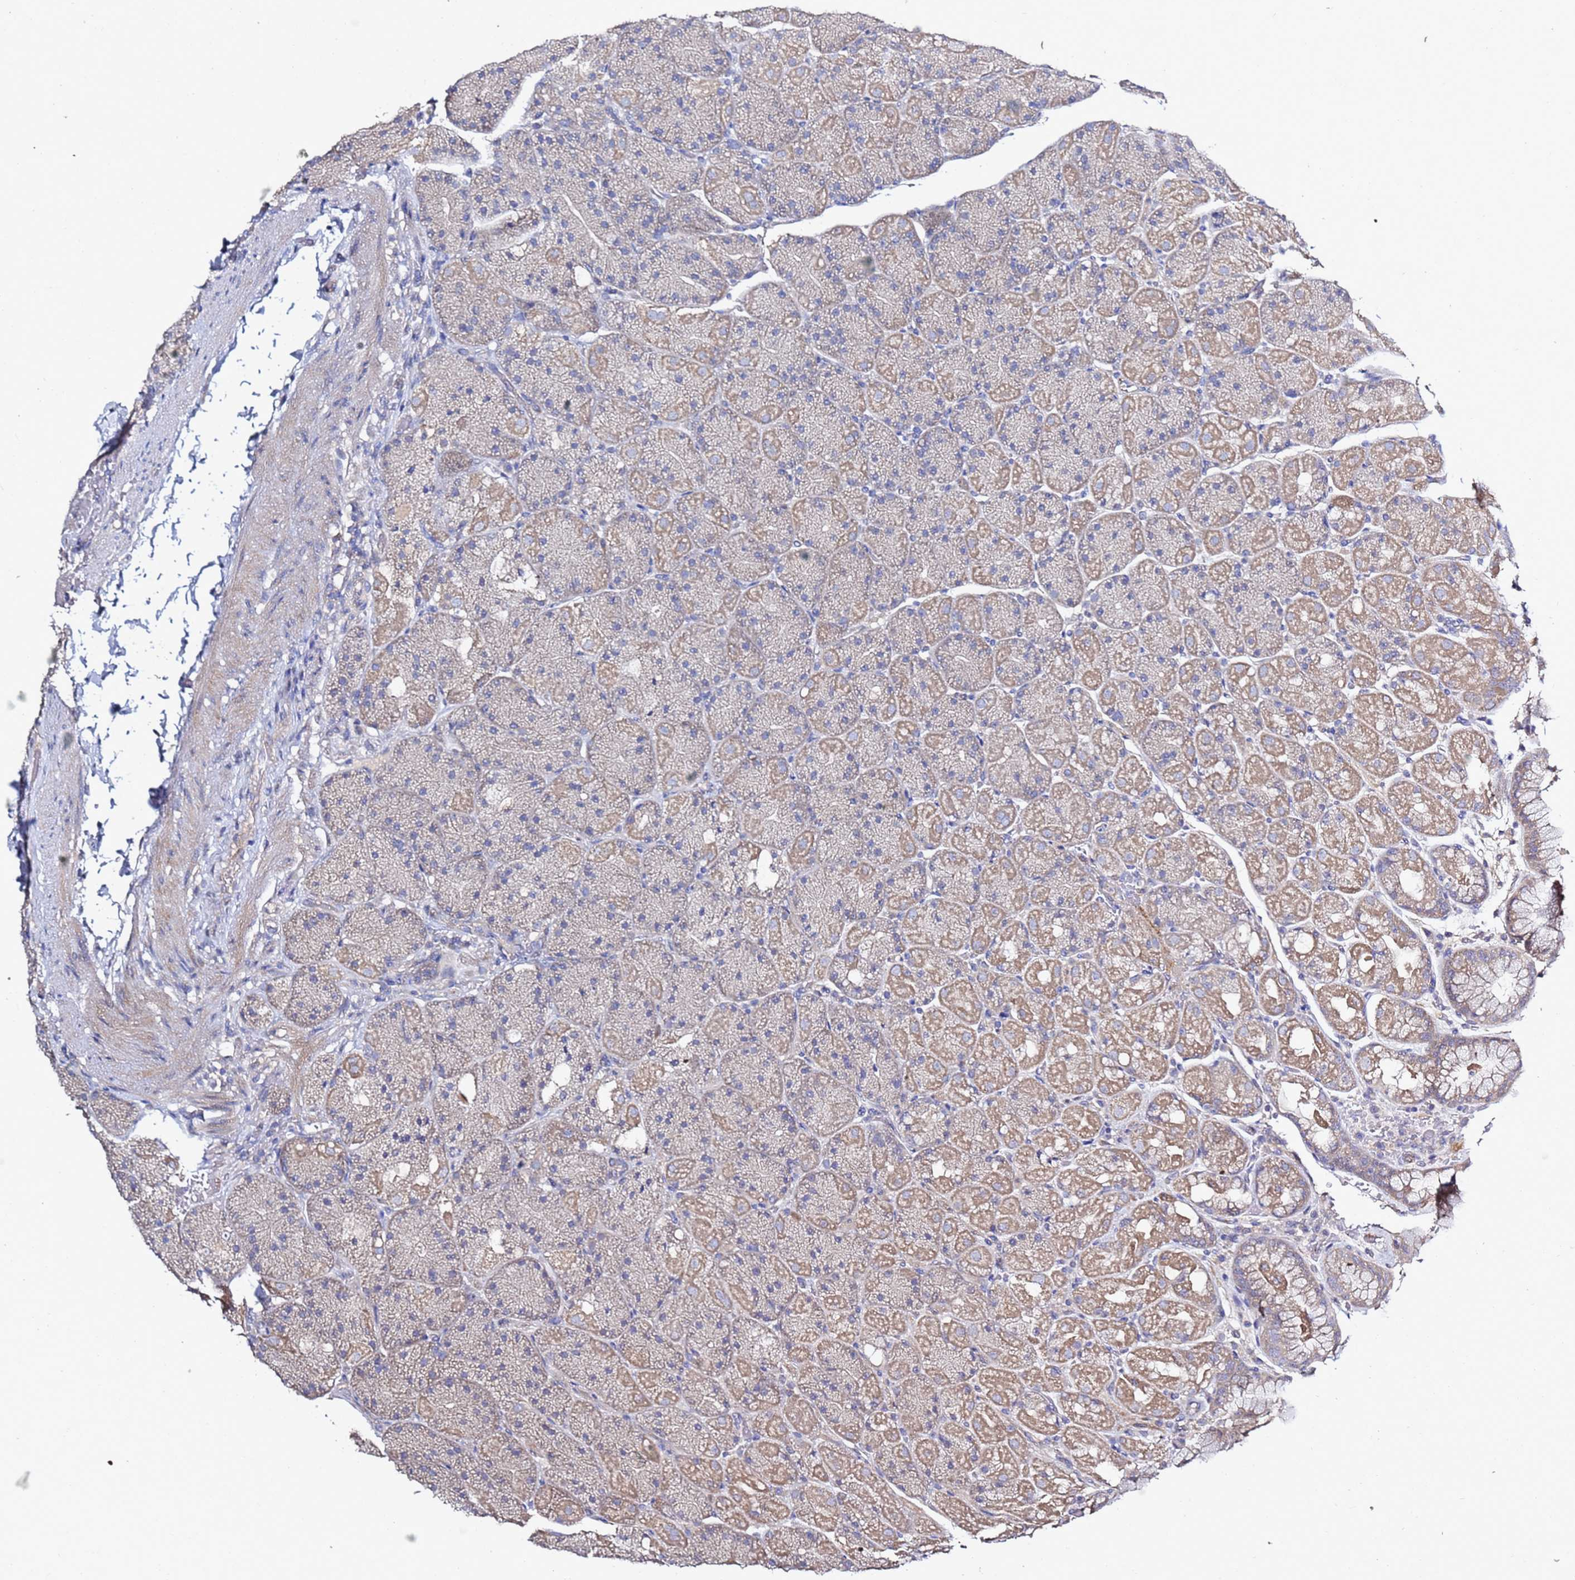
{"staining": {"intensity": "weak", "quantity": "25%-75%", "location": "cytoplasmic/membranous"}, "tissue": "stomach", "cell_type": "Glandular cells", "image_type": "normal", "snomed": [{"axis": "morphology", "description": "Normal tissue, NOS"}, {"axis": "topography", "description": "Stomach, upper"}, {"axis": "topography", "description": "Stomach, lower"}], "caption": "Stomach stained with DAB IHC exhibits low levels of weak cytoplasmic/membranous staining in about 25%-75% of glandular cells.", "gene": "RABL2A", "patient": {"sex": "male", "age": 67}}